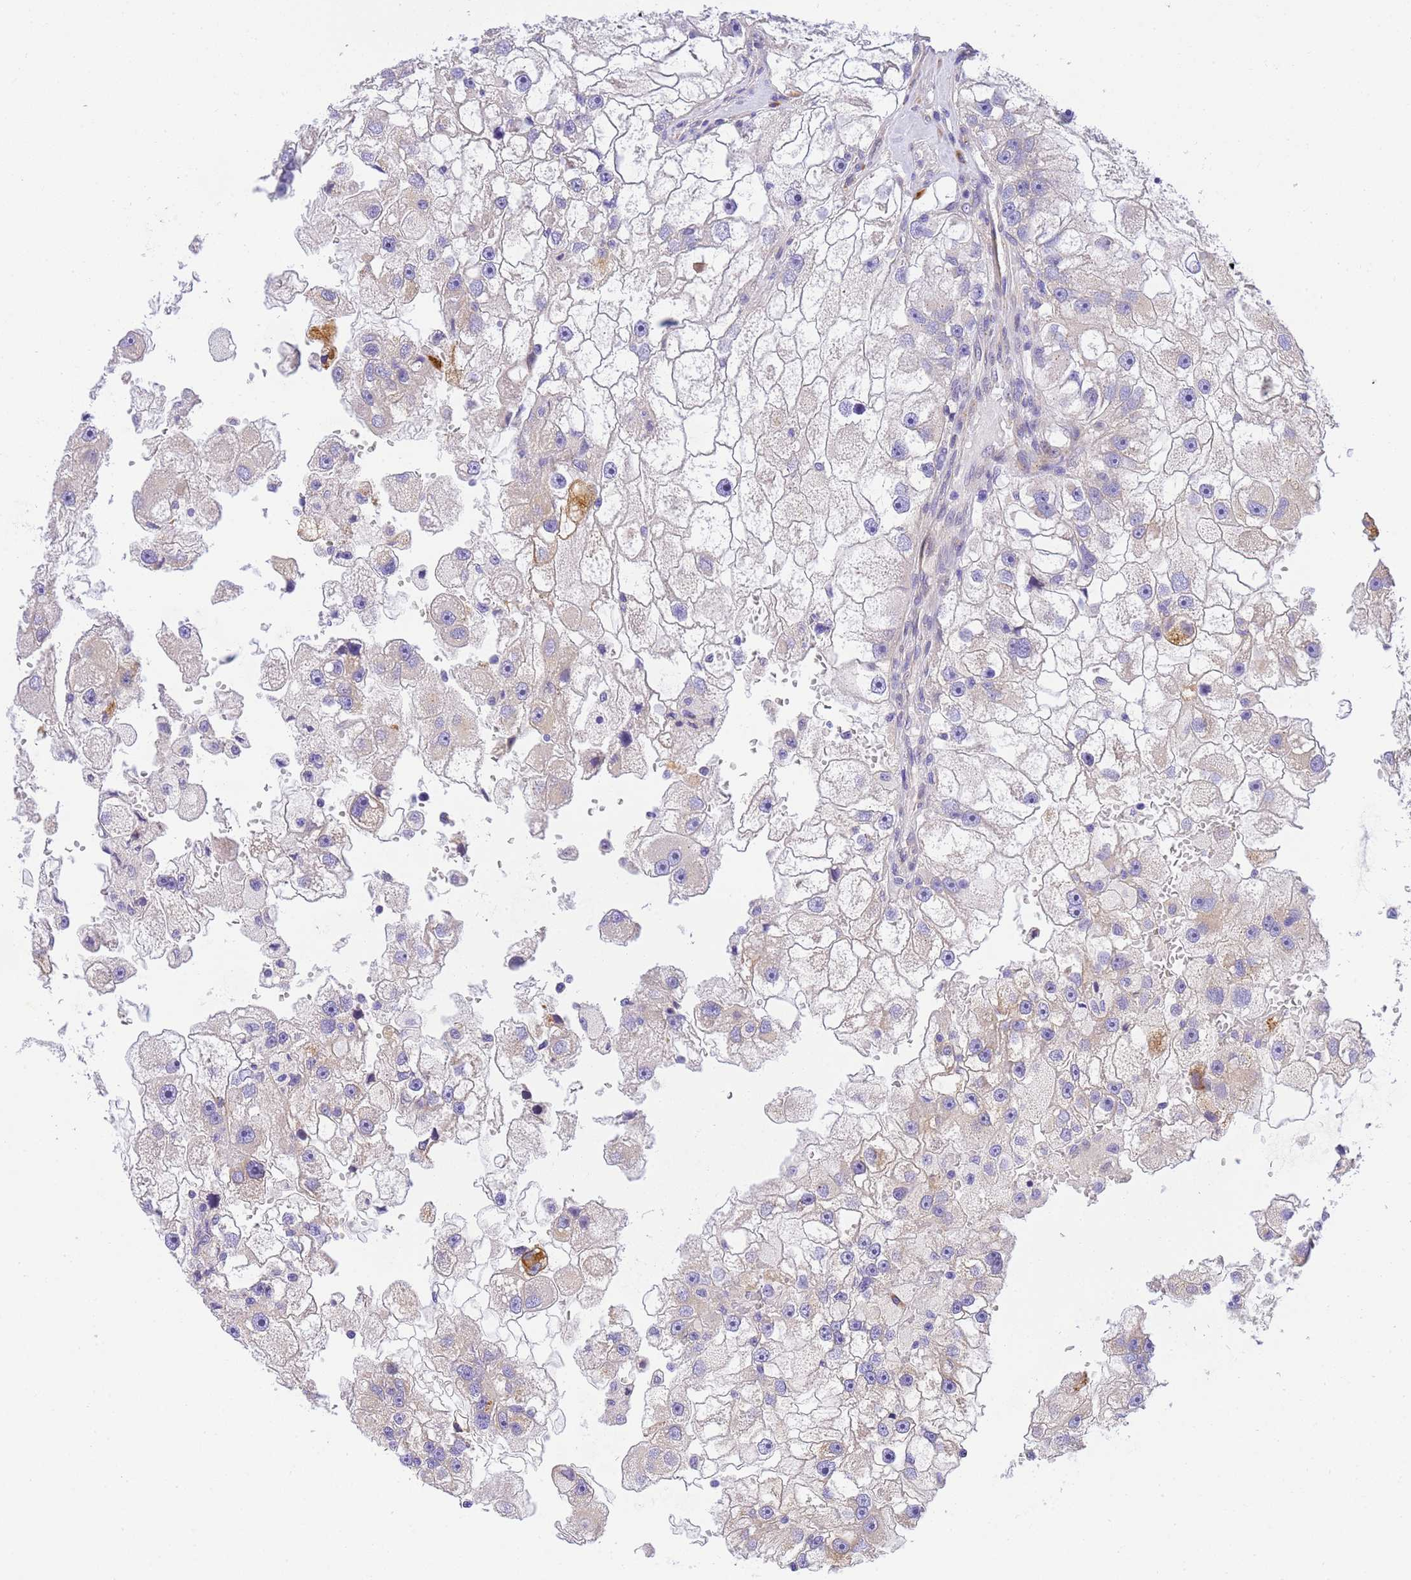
{"staining": {"intensity": "negative", "quantity": "none", "location": "none"}, "tissue": "renal cancer", "cell_type": "Tumor cells", "image_type": "cancer", "snomed": [{"axis": "morphology", "description": "Adenocarcinoma, NOS"}, {"axis": "topography", "description": "Kidney"}], "caption": "The photomicrograph shows no staining of tumor cells in adenocarcinoma (renal).", "gene": "RHBDD3", "patient": {"sex": "male", "age": 63}}